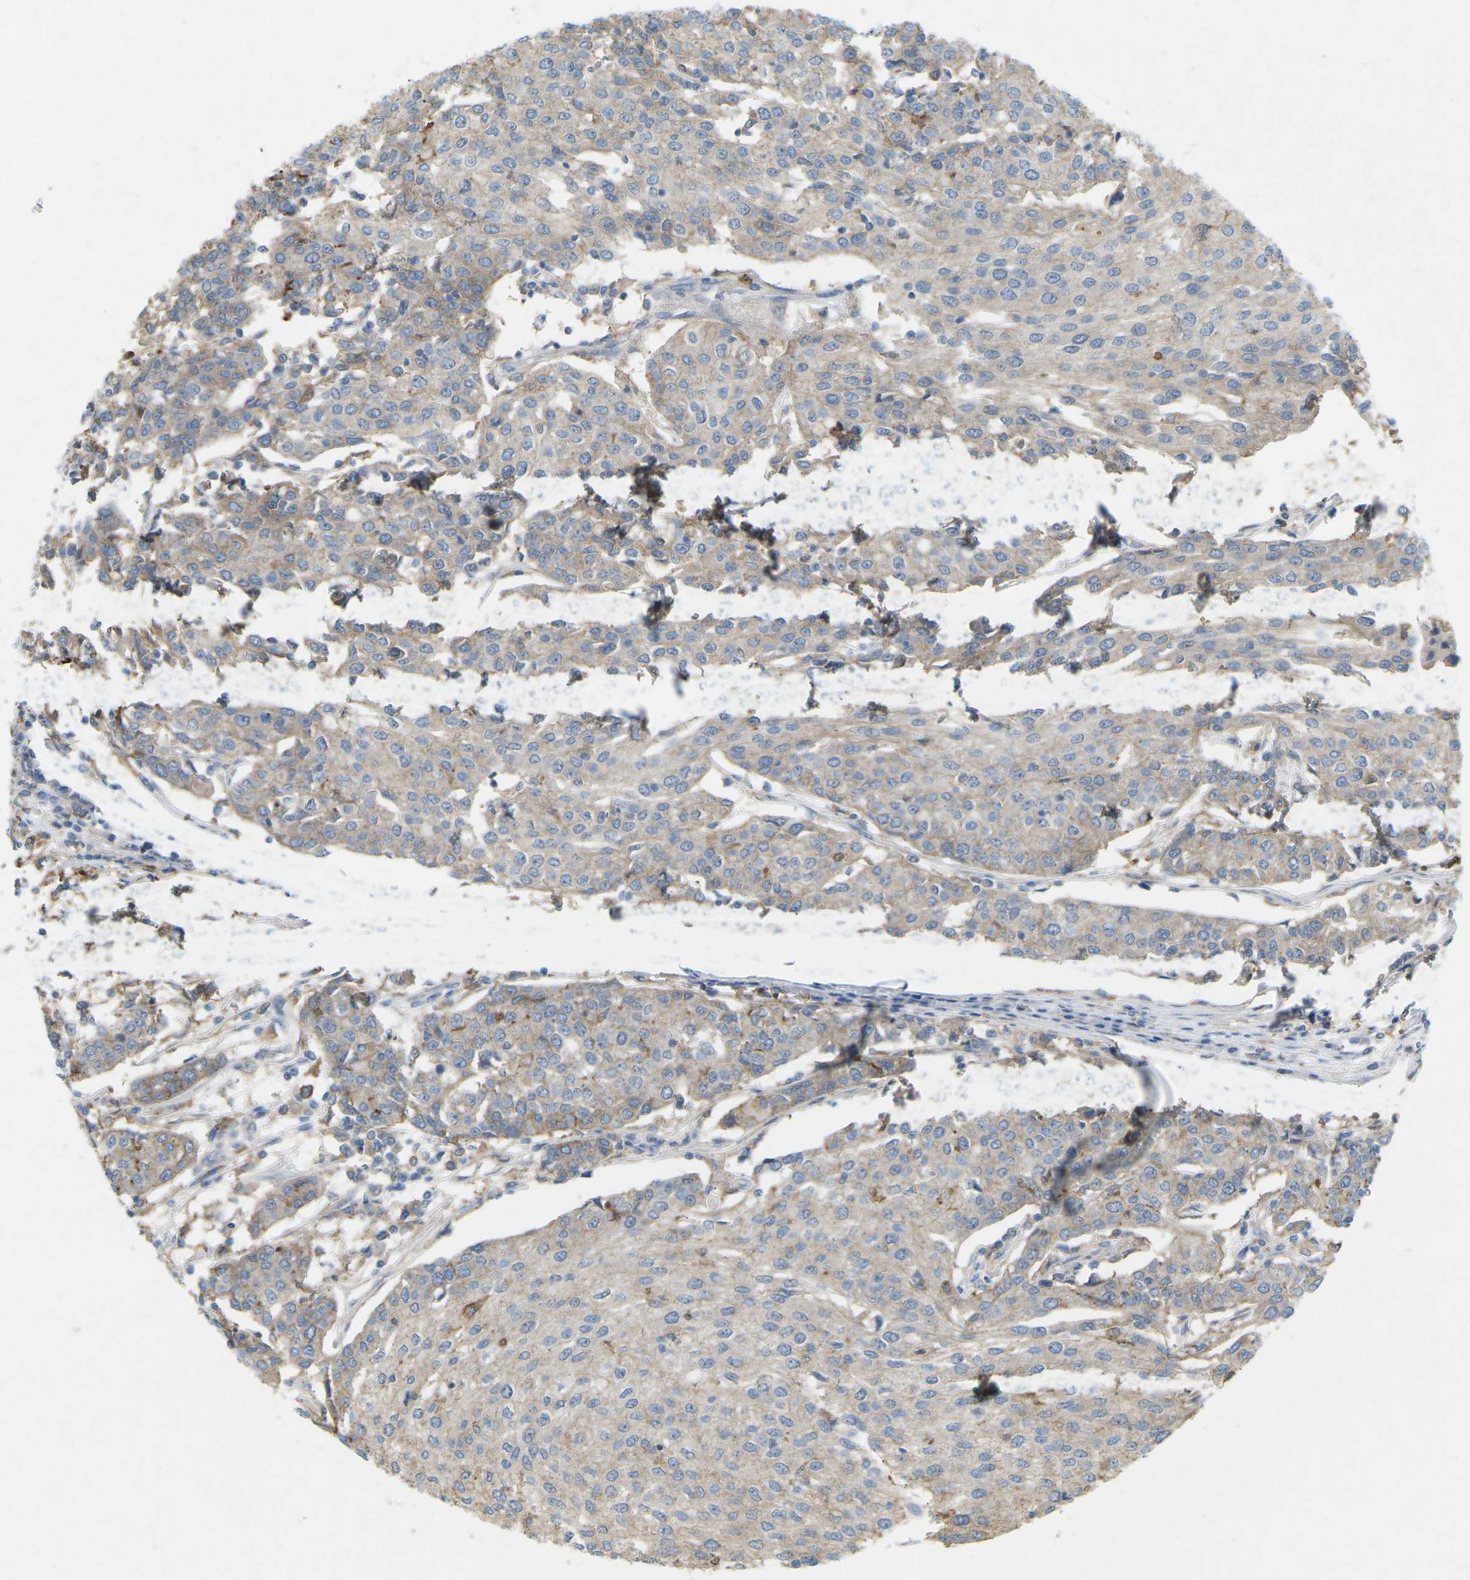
{"staining": {"intensity": "weak", "quantity": ">75%", "location": "cytoplasmic/membranous"}, "tissue": "urothelial cancer", "cell_type": "Tumor cells", "image_type": "cancer", "snomed": [{"axis": "morphology", "description": "Urothelial carcinoma, High grade"}, {"axis": "topography", "description": "Urinary bladder"}], "caption": "Protein staining demonstrates weak cytoplasmic/membranous expression in approximately >75% of tumor cells in high-grade urothelial carcinoma. Using DAB (3,3'-diaminobenzidine) (brown) and hematoxylin (blue) stains, captured at high magnification using brightfield microscopy.", "gene": "STK11", "patient": {"sex": "female", "age": 85}}